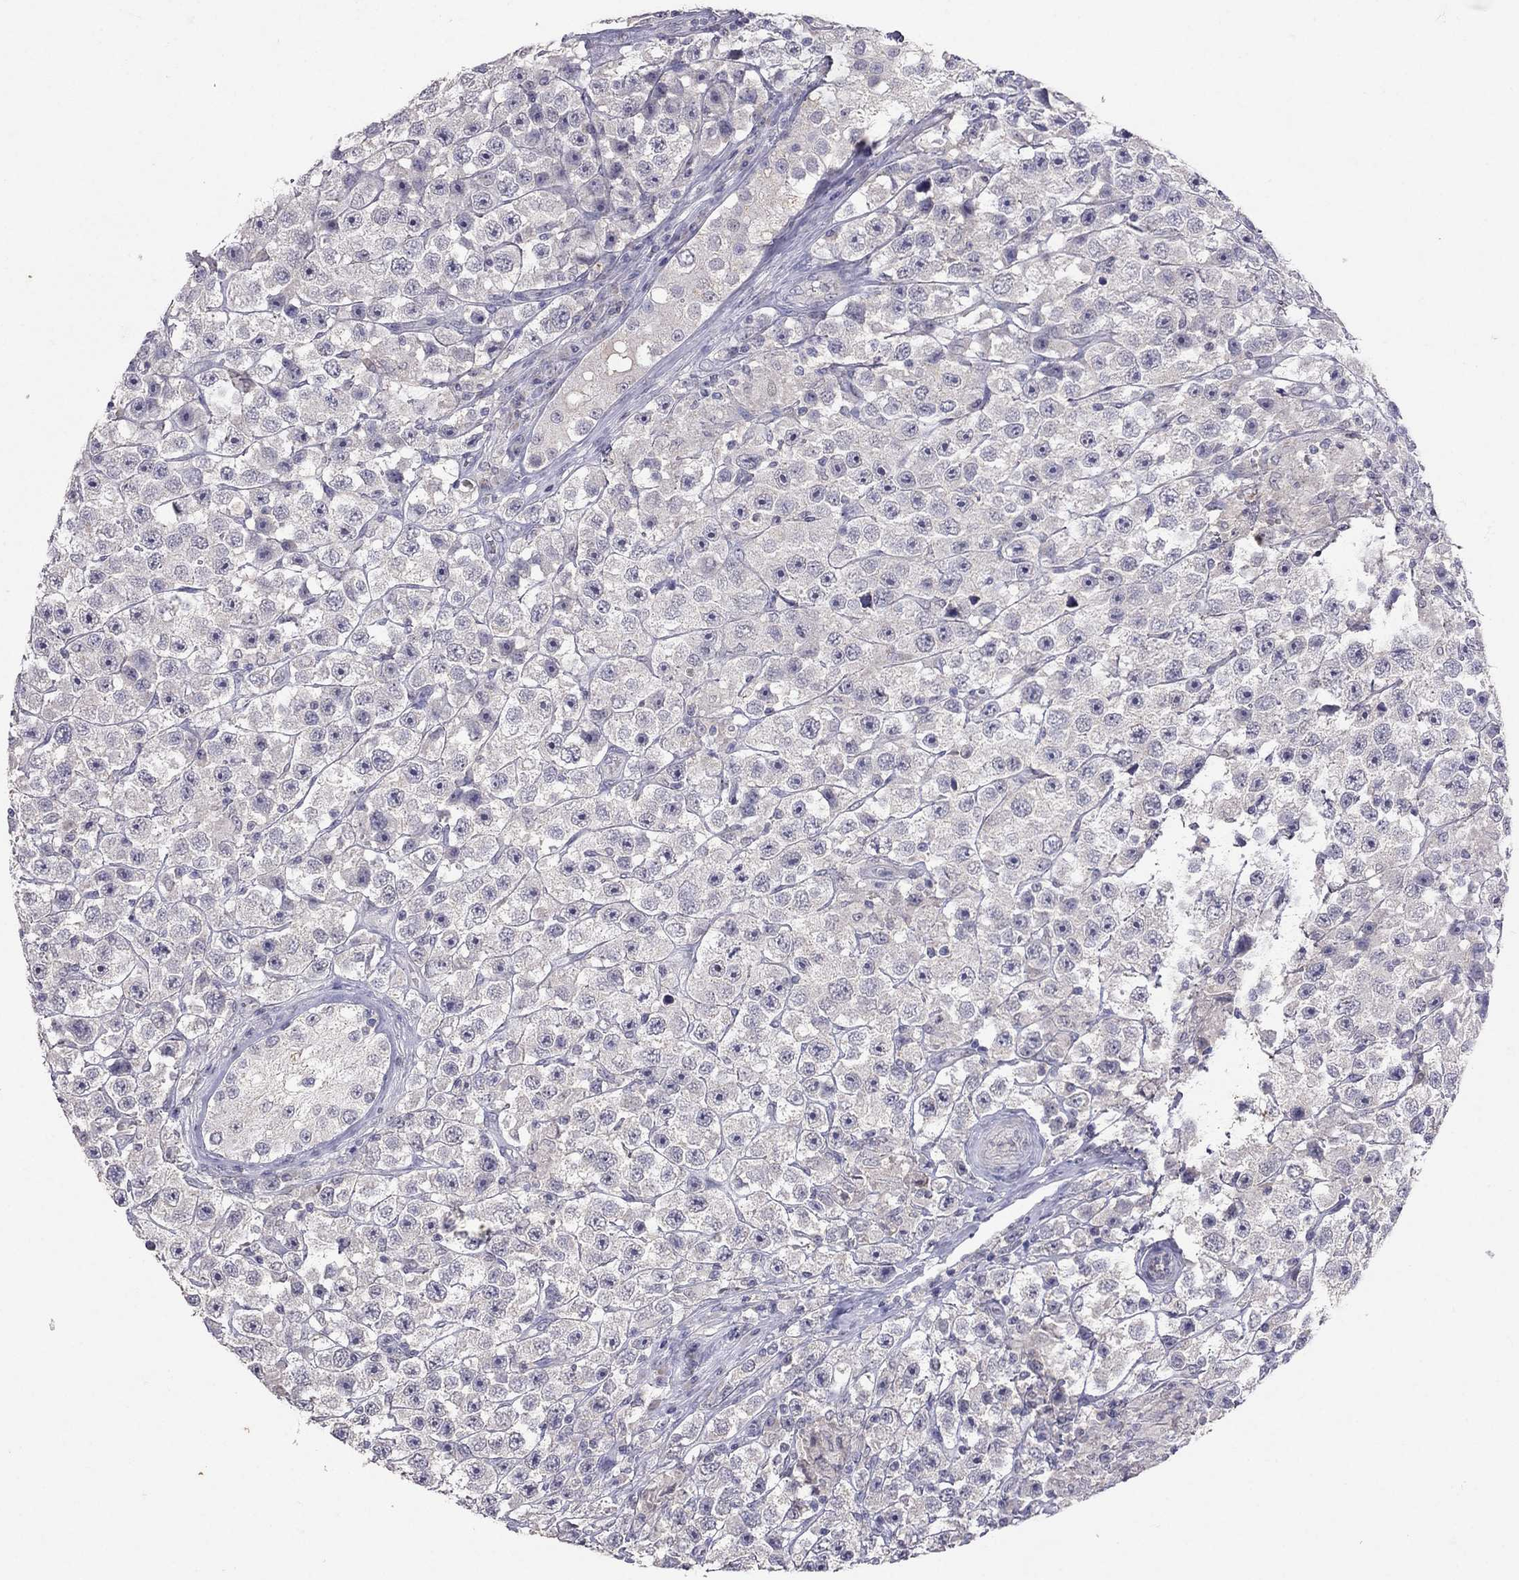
{"staining": {"intensity": "negative", "quantity": "none", "location": "none"}, "tissue": "testis cancer", "cell_type": "Tumor cells", "image_type": "cancer", "snomed": [{"axis": "morphology", "description": "Seminoma, NOS"}, {"axis": "topography", "description": "Testis"}], "caption": "A high-resolution micrograph shows IHC staining of testis cancer (seminoma), which reveals no significant expression in tumor cells.", "gene": "FST", "patient": {"sex": "male", "age": 45}}